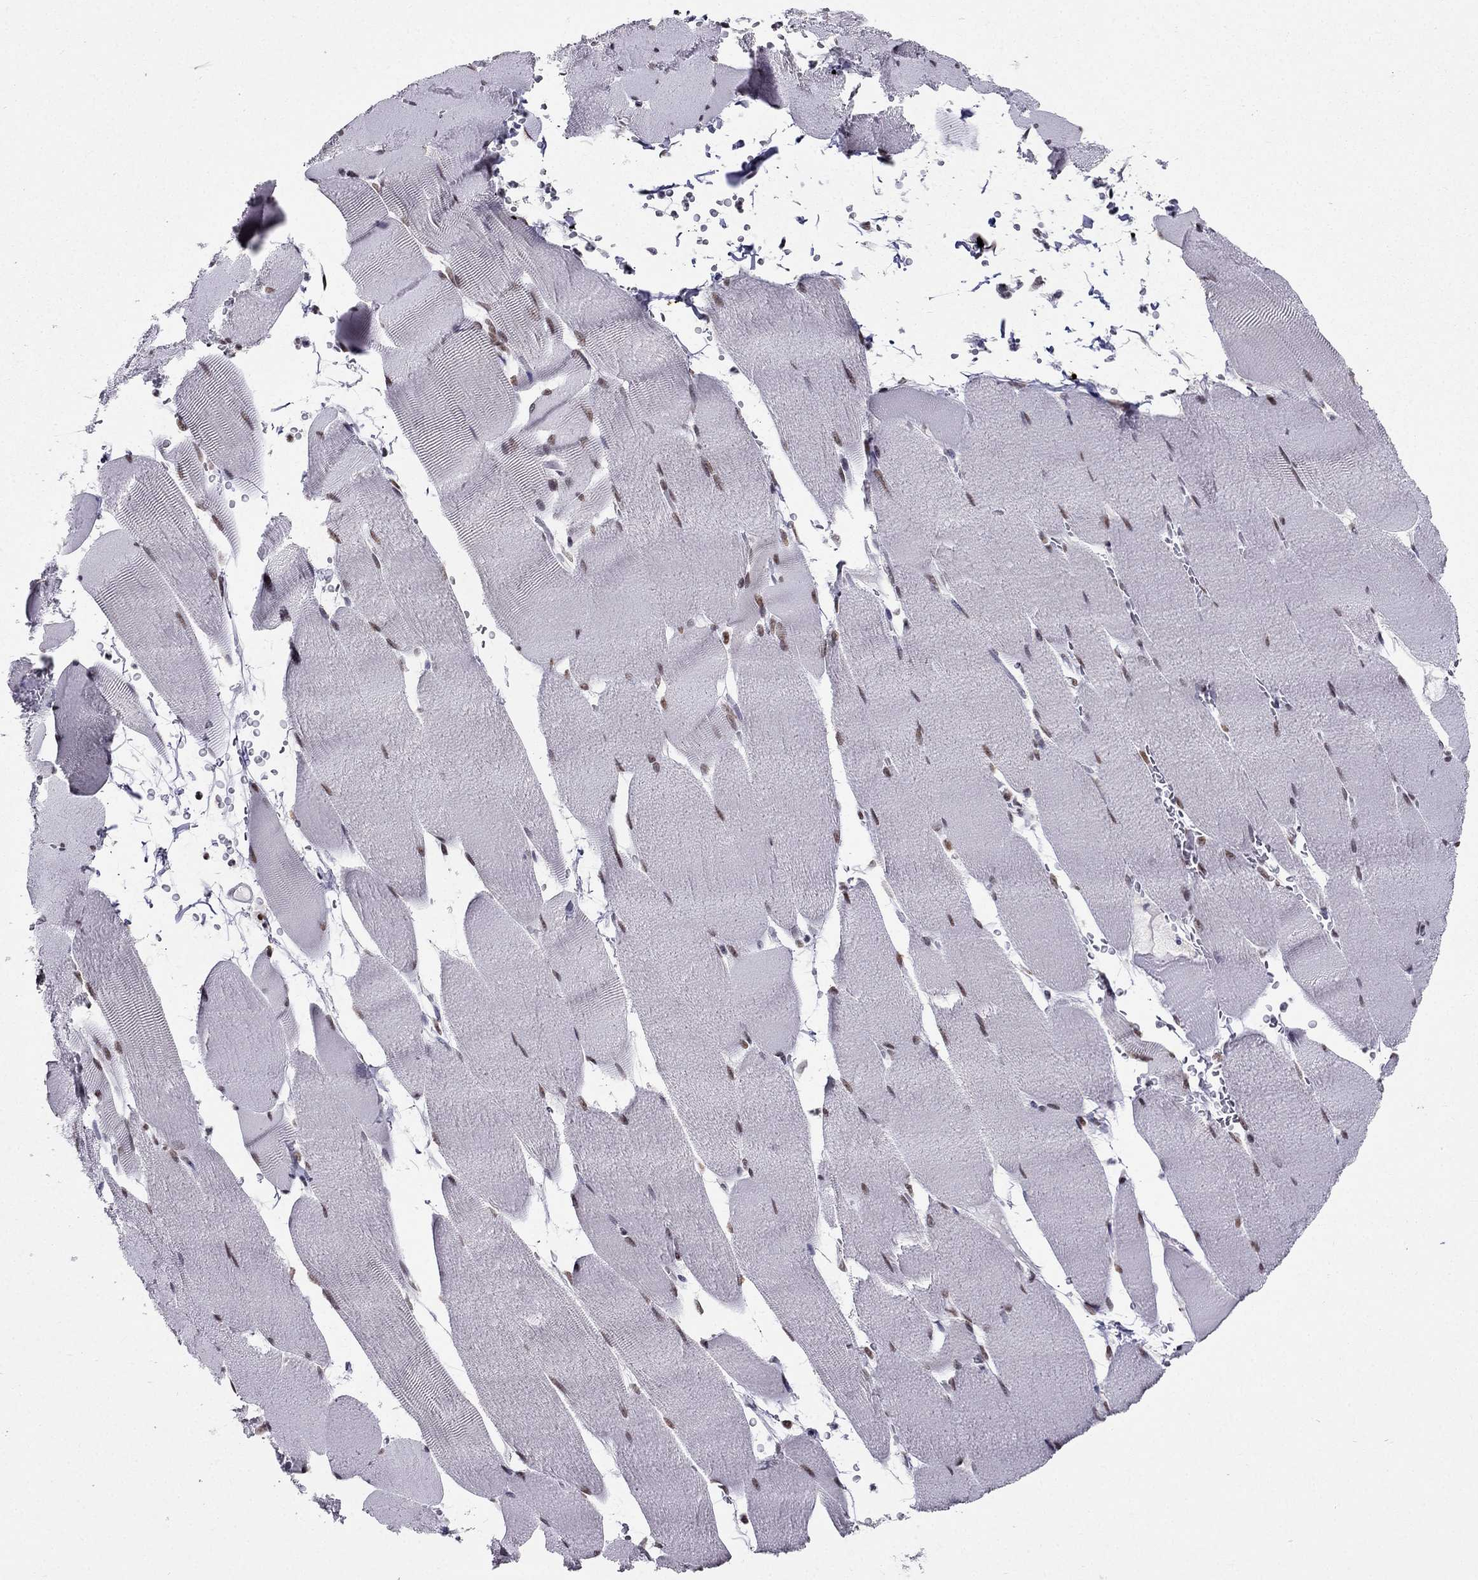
{"staining": {"intensity": "weak", "quantity": "25%-75%", "location": "nuclear"}, "tissue": "skeletal muscle", "cell_type": "Myocytes", "image_type": "normal", "snomed": [{"axis": "morphology", "description": "Normal tissue, NOS"}, {"axis": "topography", "description": "Skeletal muscle"}], "caption": "Myocytes exhibit low levels of weak nuclear staining in approximately 25%-75% of cells in normal human skeletal muscle.", "gene": "ZNF420", "patient": {"sex": "male", "age": 56}}